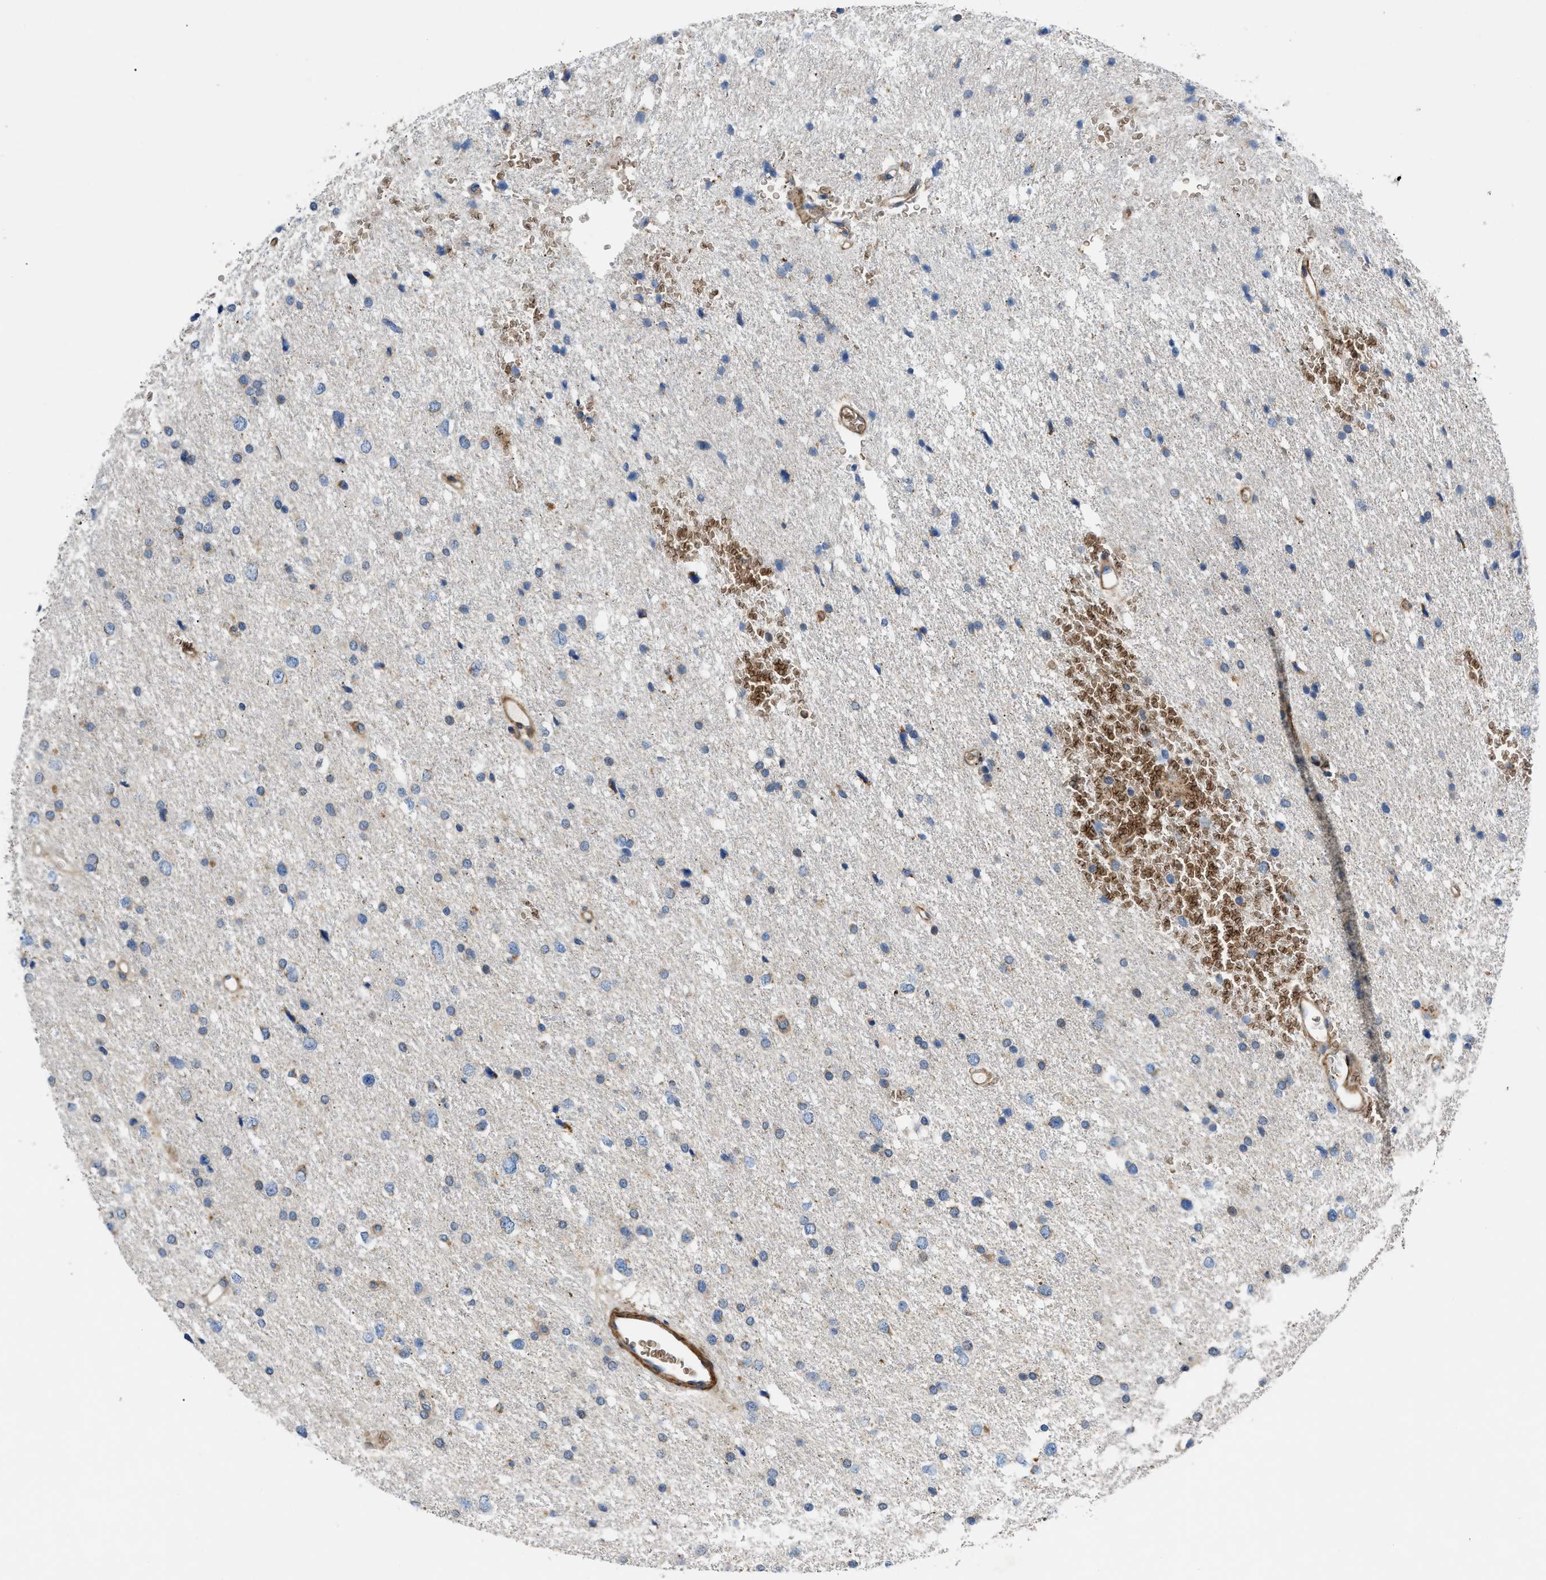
{"staining": {"intensity": "negative", "quantity": "none", "location": "none"}, "tissue": "glioma", "cell_type": "Tumor cells", "image_type": "cancer", "snomed": [{"axis": "morphology", "description": "Glioma, malignant, Low grade"}, {"axis": "topography", "description": "Brain"}], "caption": "IHC photomicrograph of neoplastic tissue: malignant glioma (low-grade) stained with DAB demonstrates no significant protein positivity in tumor cells.", "gene": "DHODH", "patient": {"sex": "female", "age": 37}}